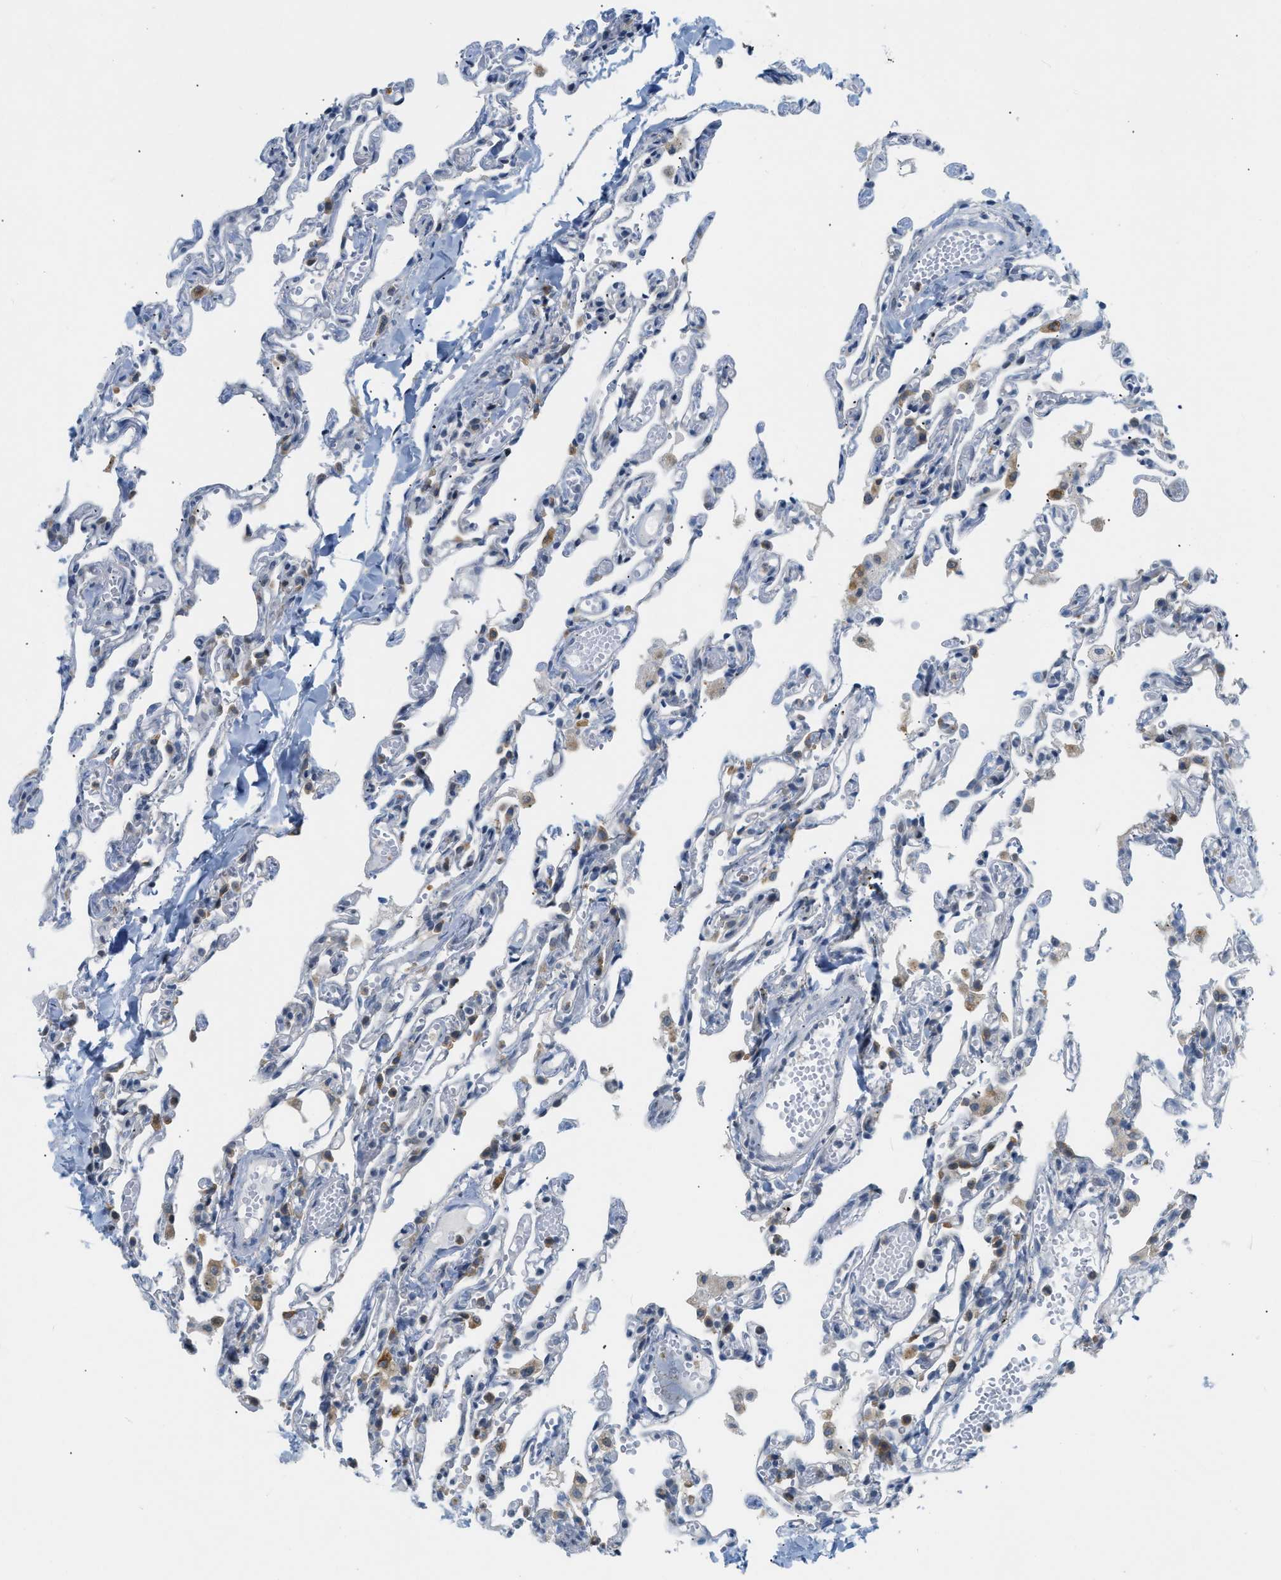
{"staining": {"intensity": "moderate", "quantity": "25%-75%", "location": "cytoplasmic/membranous"}, "tissue": "lung", "cell_type": "Alveolar cells", "image_type": "normal", "snomed": [{"axis": "morphology", "description": "Normal tissue, NOS"}, {"axis": "topography", "description": "Lung"}], "caption": "A brown stain shows moderate cytoplasmic/membranous staining of a protein in alveolar cells of normal human lung. The protein is stained brown, and the nuclei are stained in blue (DAB (3,3'-diaminobenzidine) IHC with brightfield microscopy, high magnification).", "gene": "ZNF408", "patient": {"sex": "male", "age": 21}}